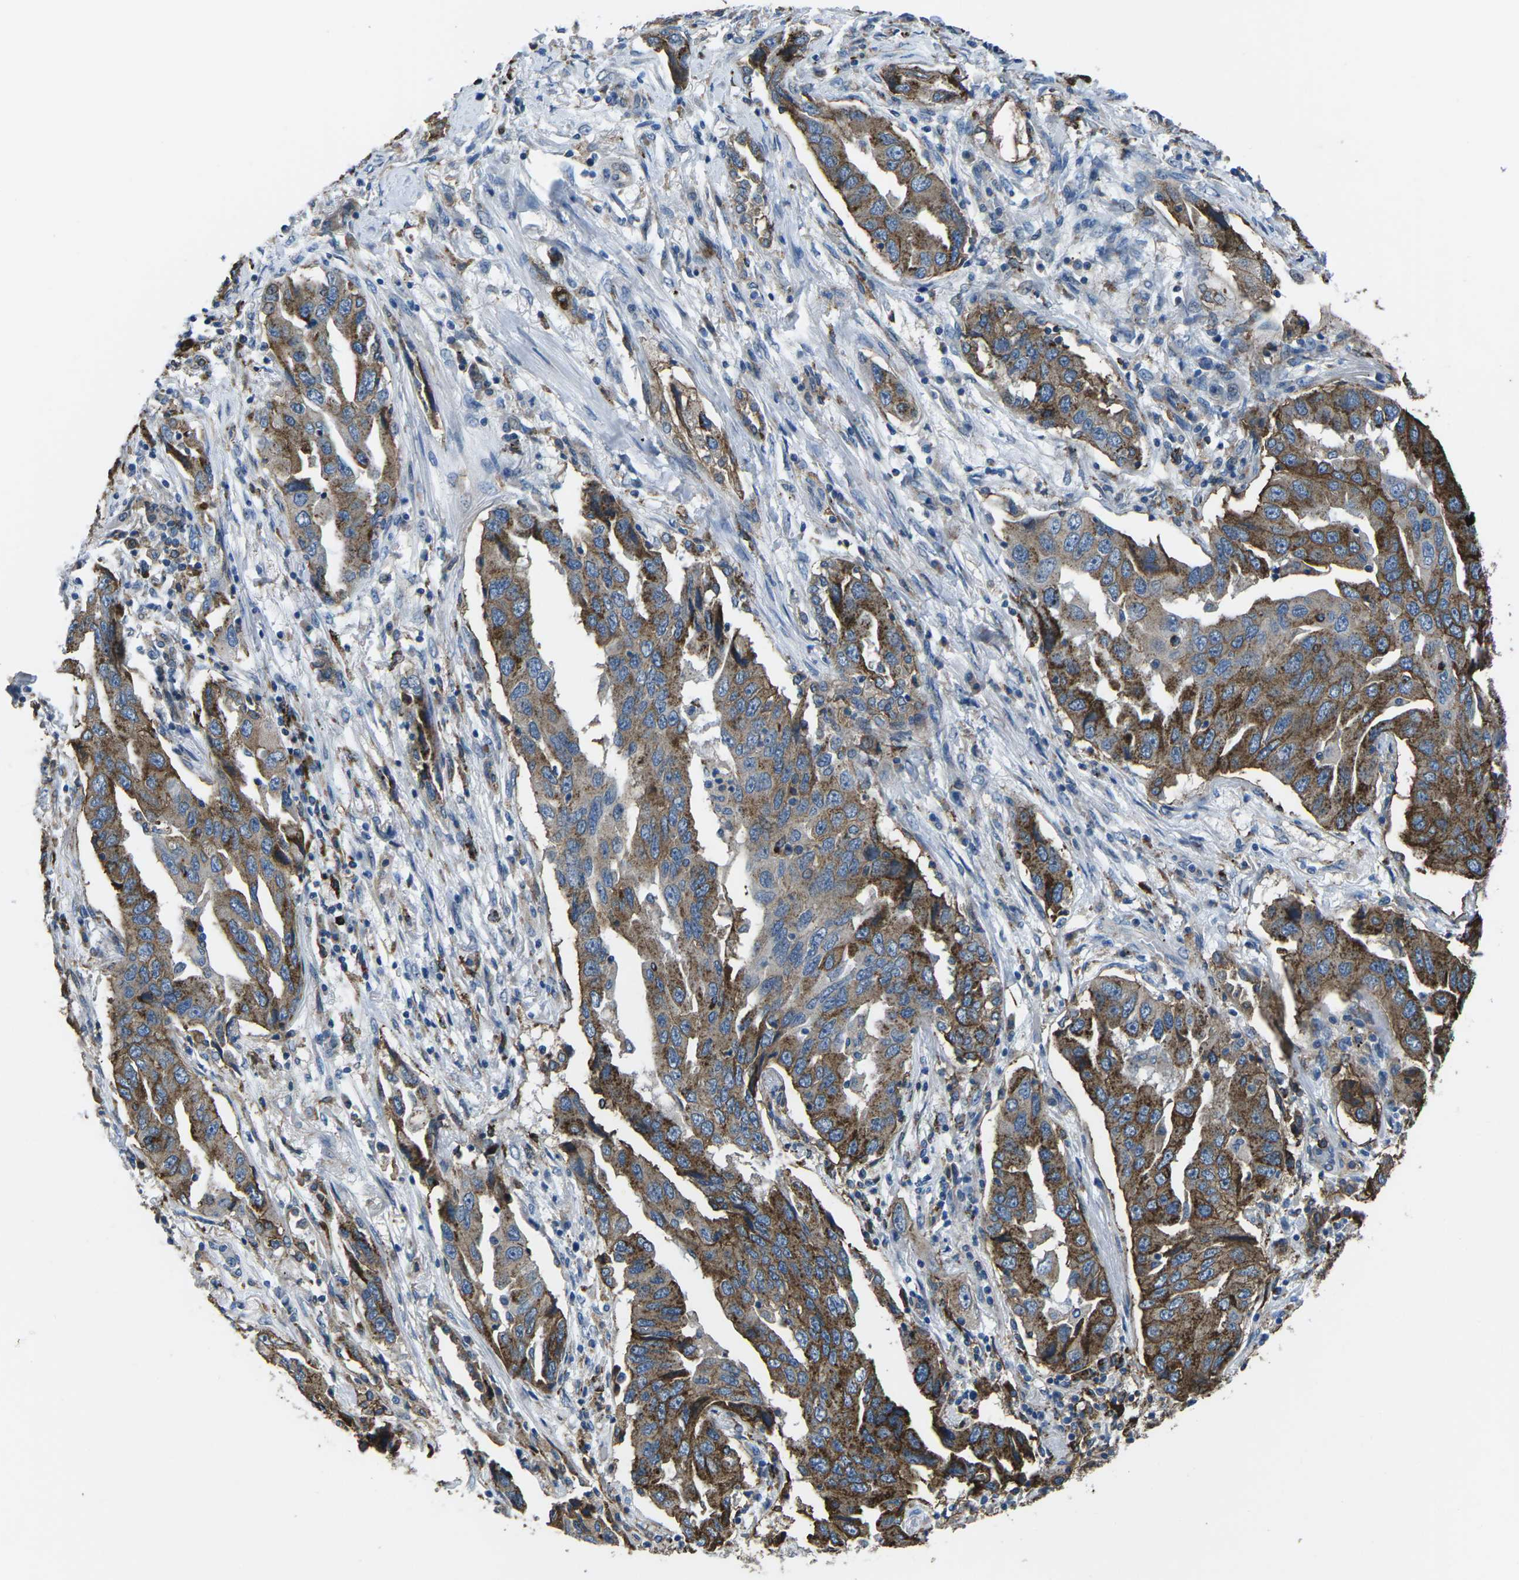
{"staining": {"intensity": "moderate", "quantity": ">75%", "location": "cytoplasmic/membranous"}, "tissue": "lung cancer", "cell_type": "Tumor cells", "image_type": "cancer", "snomed": [{"axis": "morphology", "description": "Adenocarcinoma, NOS"}, {"axis": "topography", "description": "Lung"}], "caption": "Protein positivity by IHC demonstrates moderate cytoplasmic/membranous expression in about >75% of tumor cells in lung cancer (adenocarcinoma).", "gene": "PTPN1", "patient": {"sex": "female", "age": 65}}